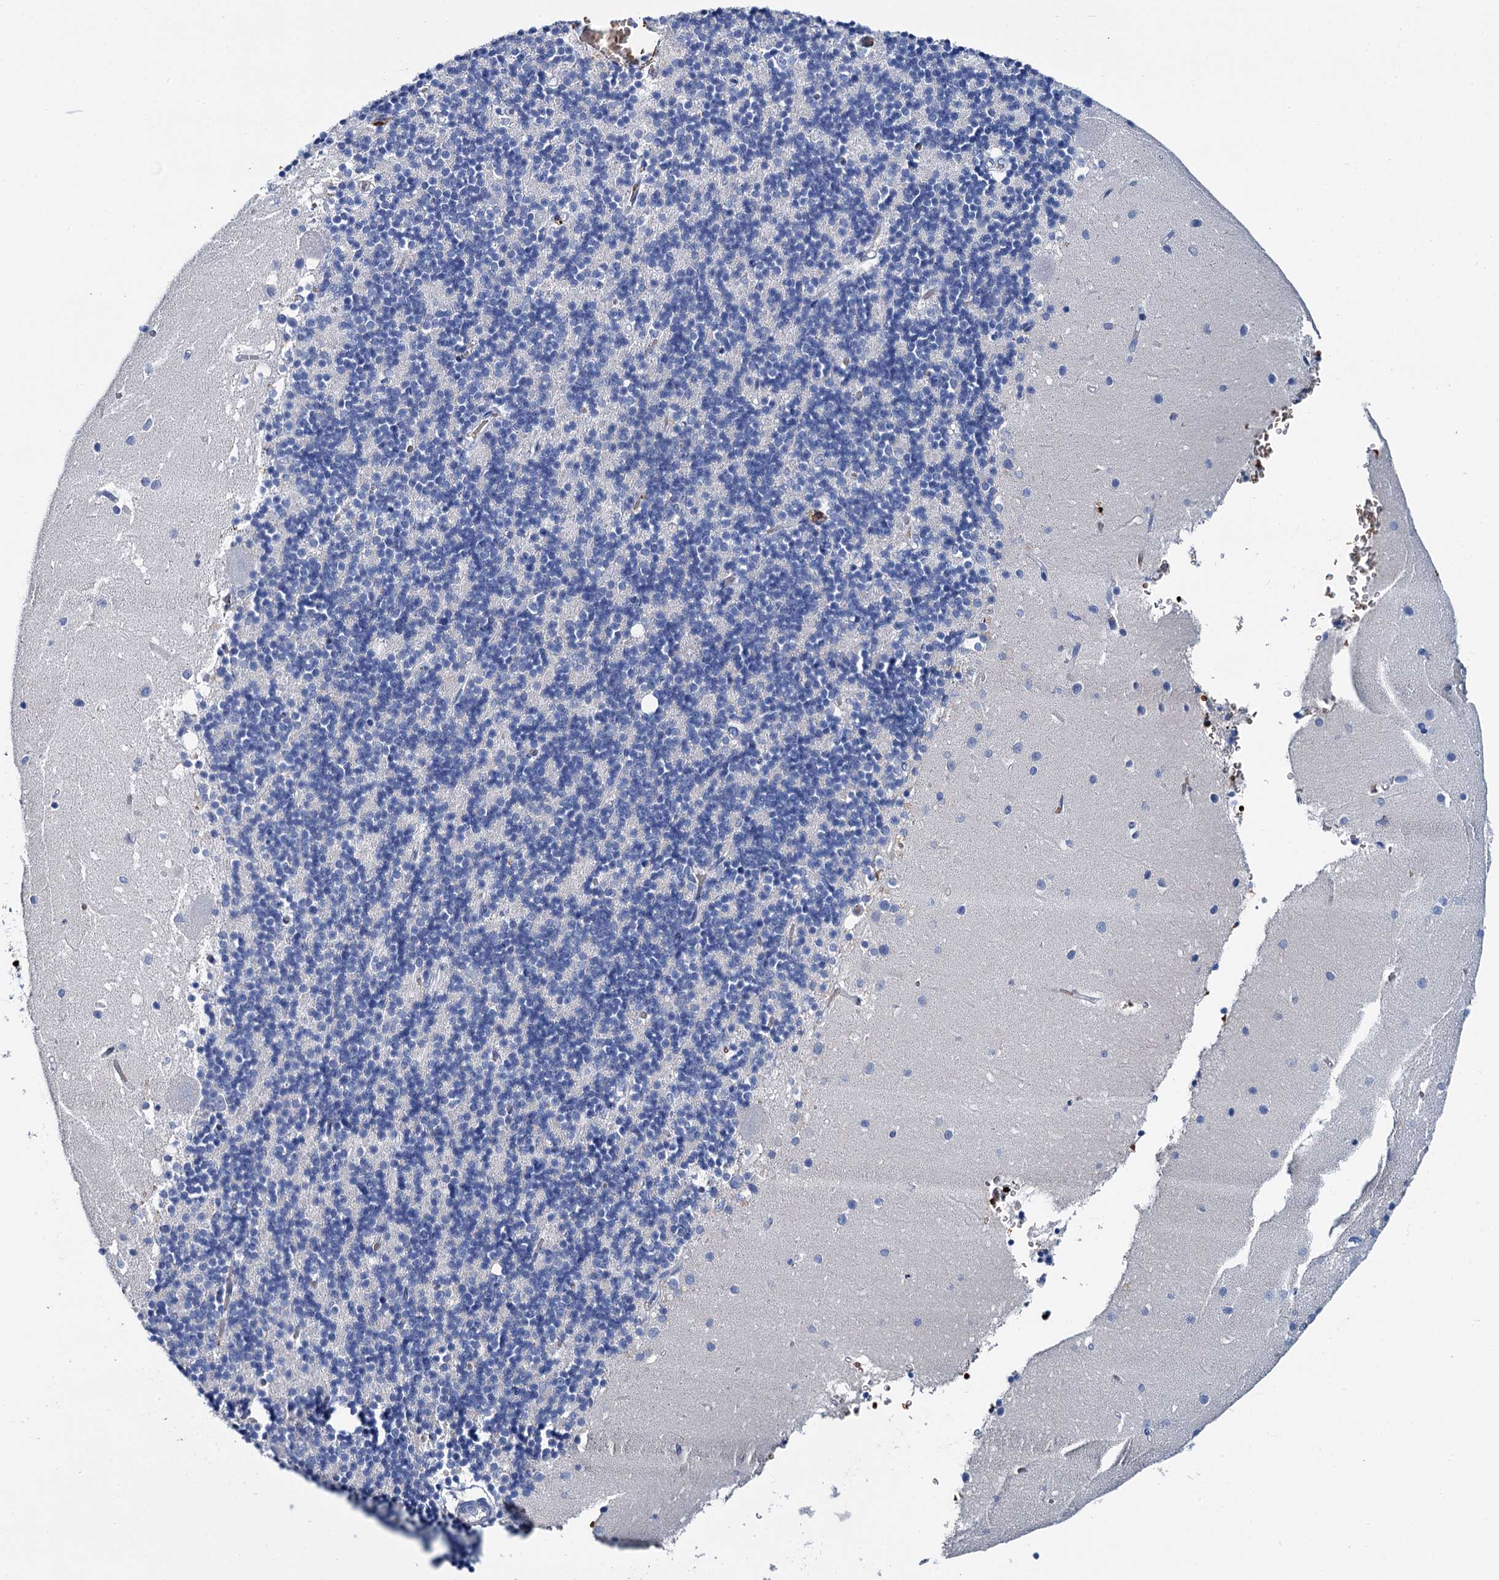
{"staining": {"intensity": "negative", "quantity": "none", "location": "none"}, "tissue": "cerebellum", "cell_type": "Cells in granular layer", "image_type": "normal", "snomed": [{"axis": "morphology", "description": "Normal tissue, NOS"}, {"axis": "topography", "description": "Cerebellum"}], "caption": "Immunohistochemistry (IHC) of unremarkable cerebellum demonstrates no expression in cells in granular layer. The staining is performed using DAB brown chromogen with nuclei counter-stained in using hematoxylin.", "gene": "ATG2A", "patient": {"sex": "male", "age": 54}}